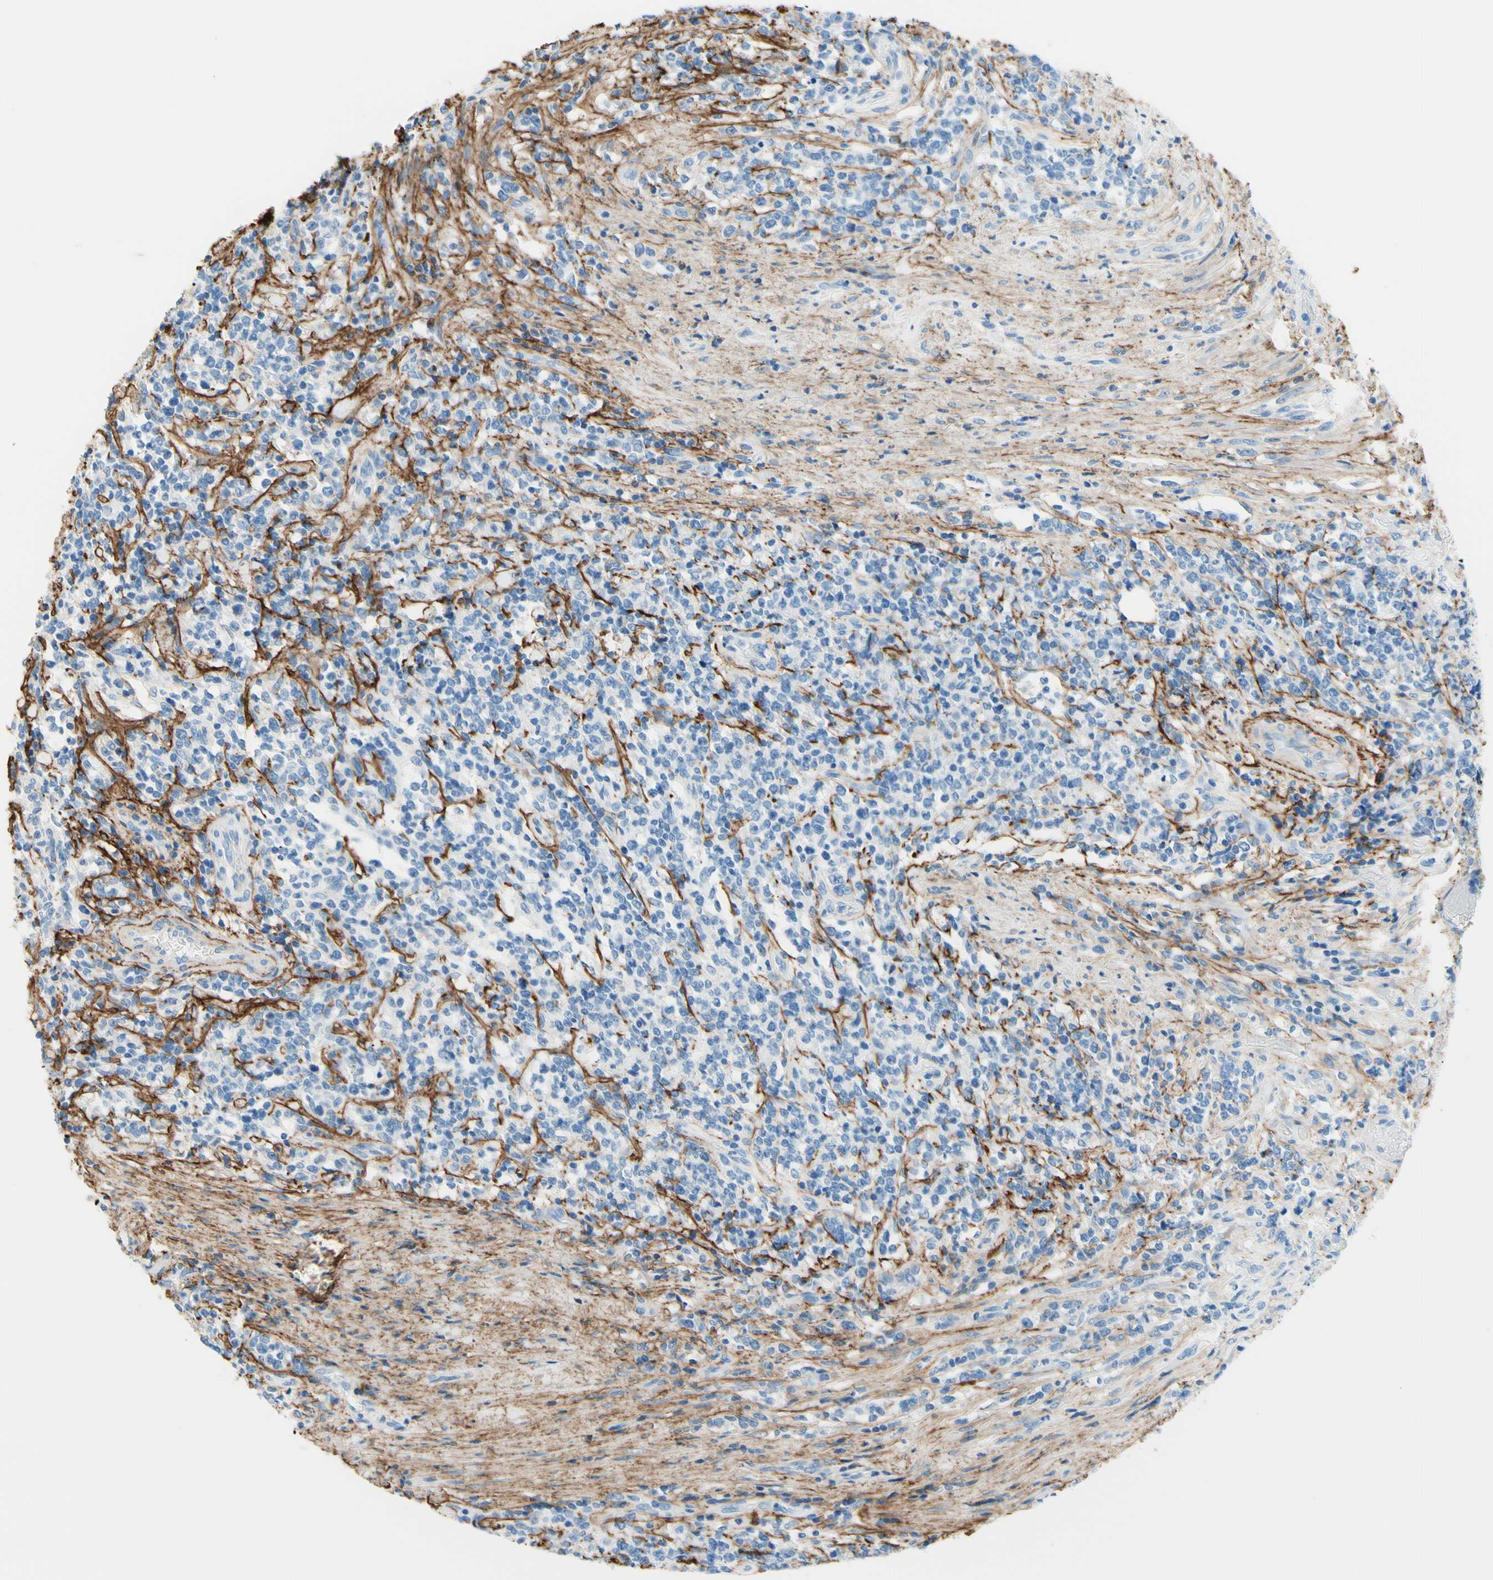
{"staining": {"intensity": "negative", "quantity": "none", "location": "none"}, "tissue": "lymphoma", "cell_type": "Tumor cells", "image_type": "cancer", "snomed": [{"axis": "morphology", "description": "Malignant lymphoma, non-Hodgkin's type, High grade"}, {"axis": "topography", "description": "Soft tissue"}], "caption": "Micrograph shows no protein staining in tumor cells of lymphoma tissue. Brightfield microscopy of immunohistochemistry (IHC) stained with DAB (brown) and hematoxylin (blue), captured at high magnification.", "gene": "MFAP5", "patient": {"sex": "male", "age": 18}}